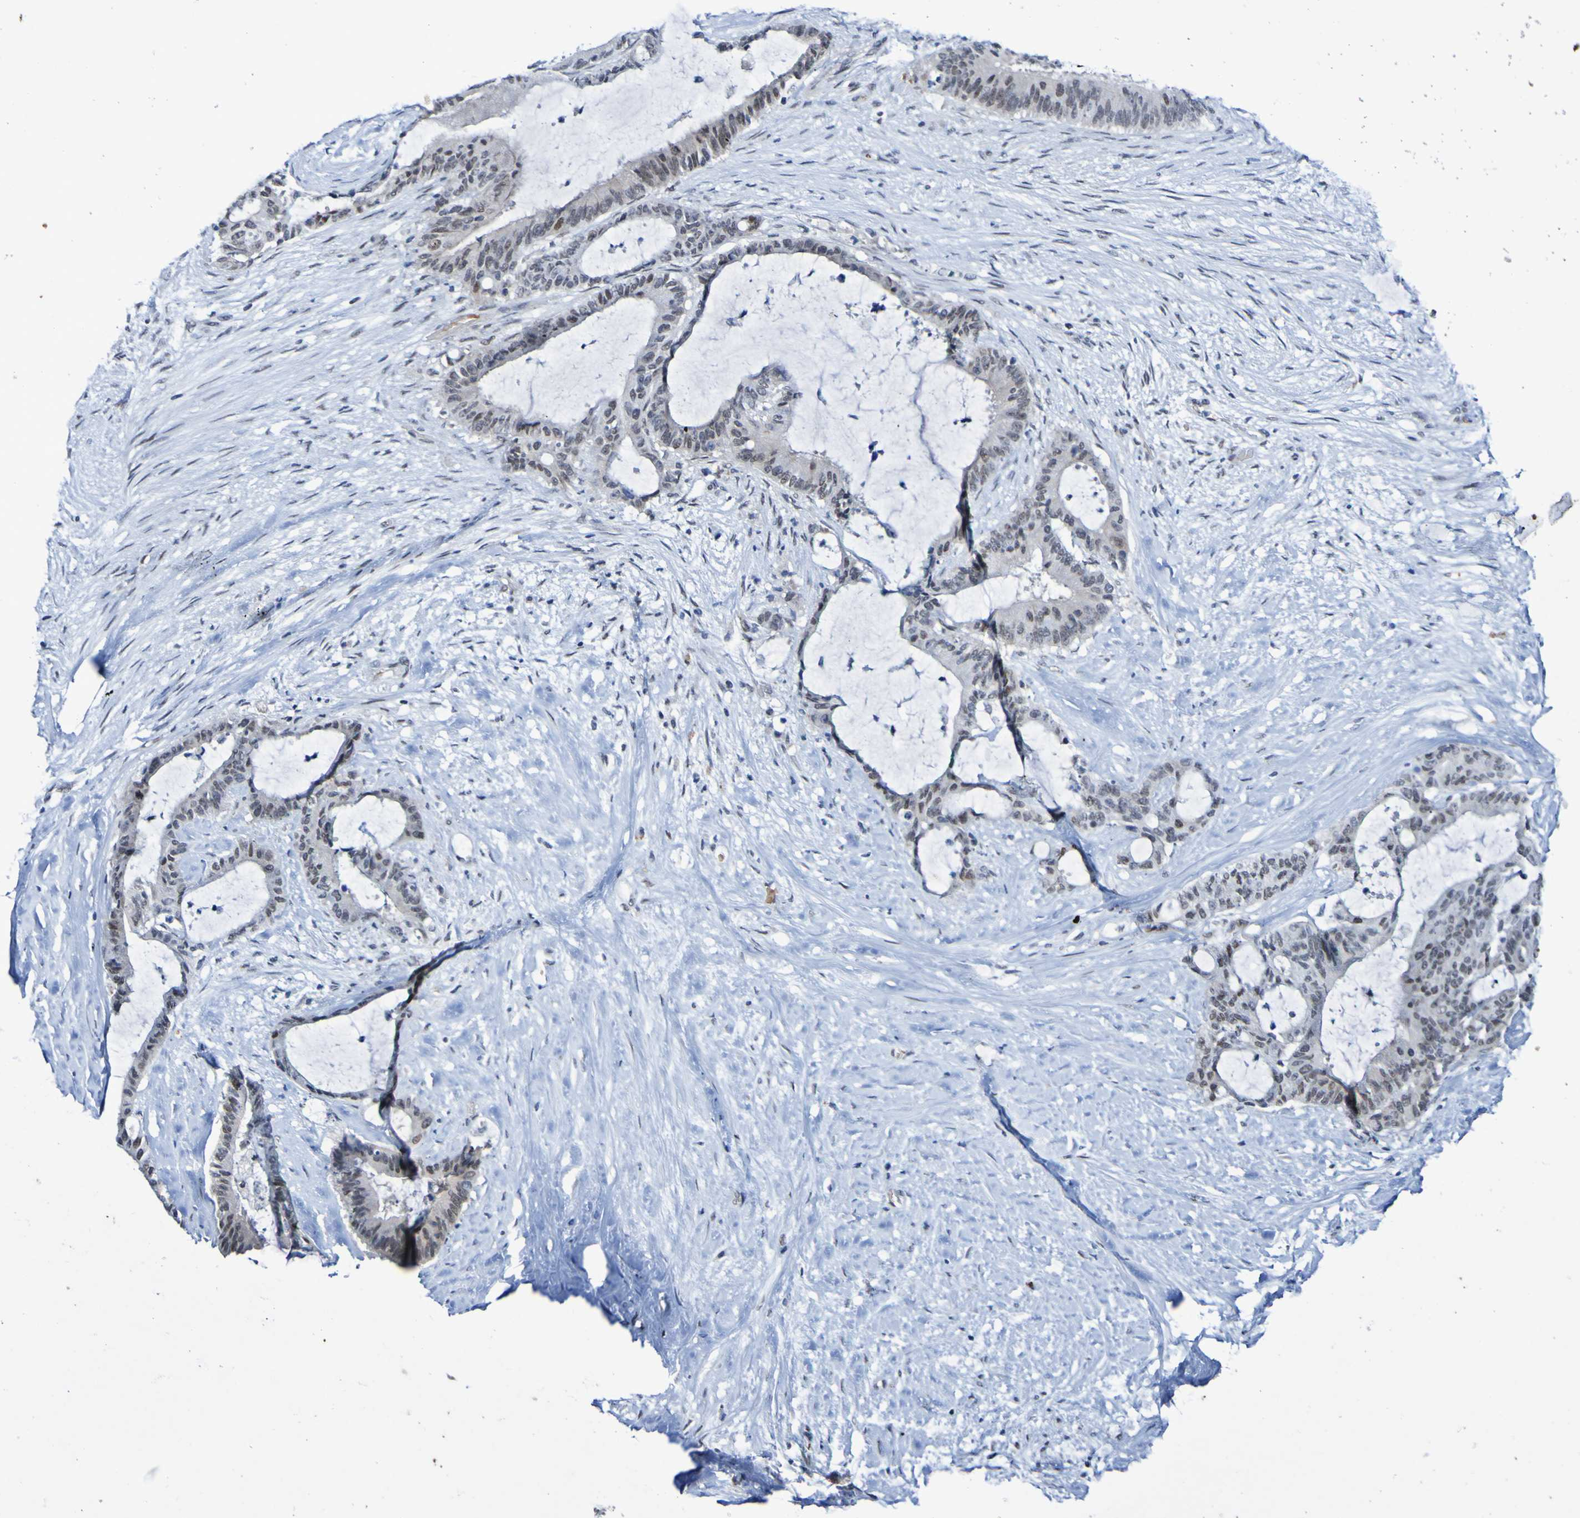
{"staining": {"intensity": "weak", "quantity": "<25%", "location": "nuclear"}, "tissue": "liver cancer", "cell_type": "Tumor cells", "image_type": "cancer", "snomed": [{"axis": "morphology", "description": "Cholangiocarcinoma"}, {"axis": "topography", "description": "Liver"}], "caption": "Liver cholangiocarcinoma stained for a protein using immunohistochemistry exhibits no expression tumor cells.", "gene": "PCGF1", "patient": {"sex": "female", "age": 73}}